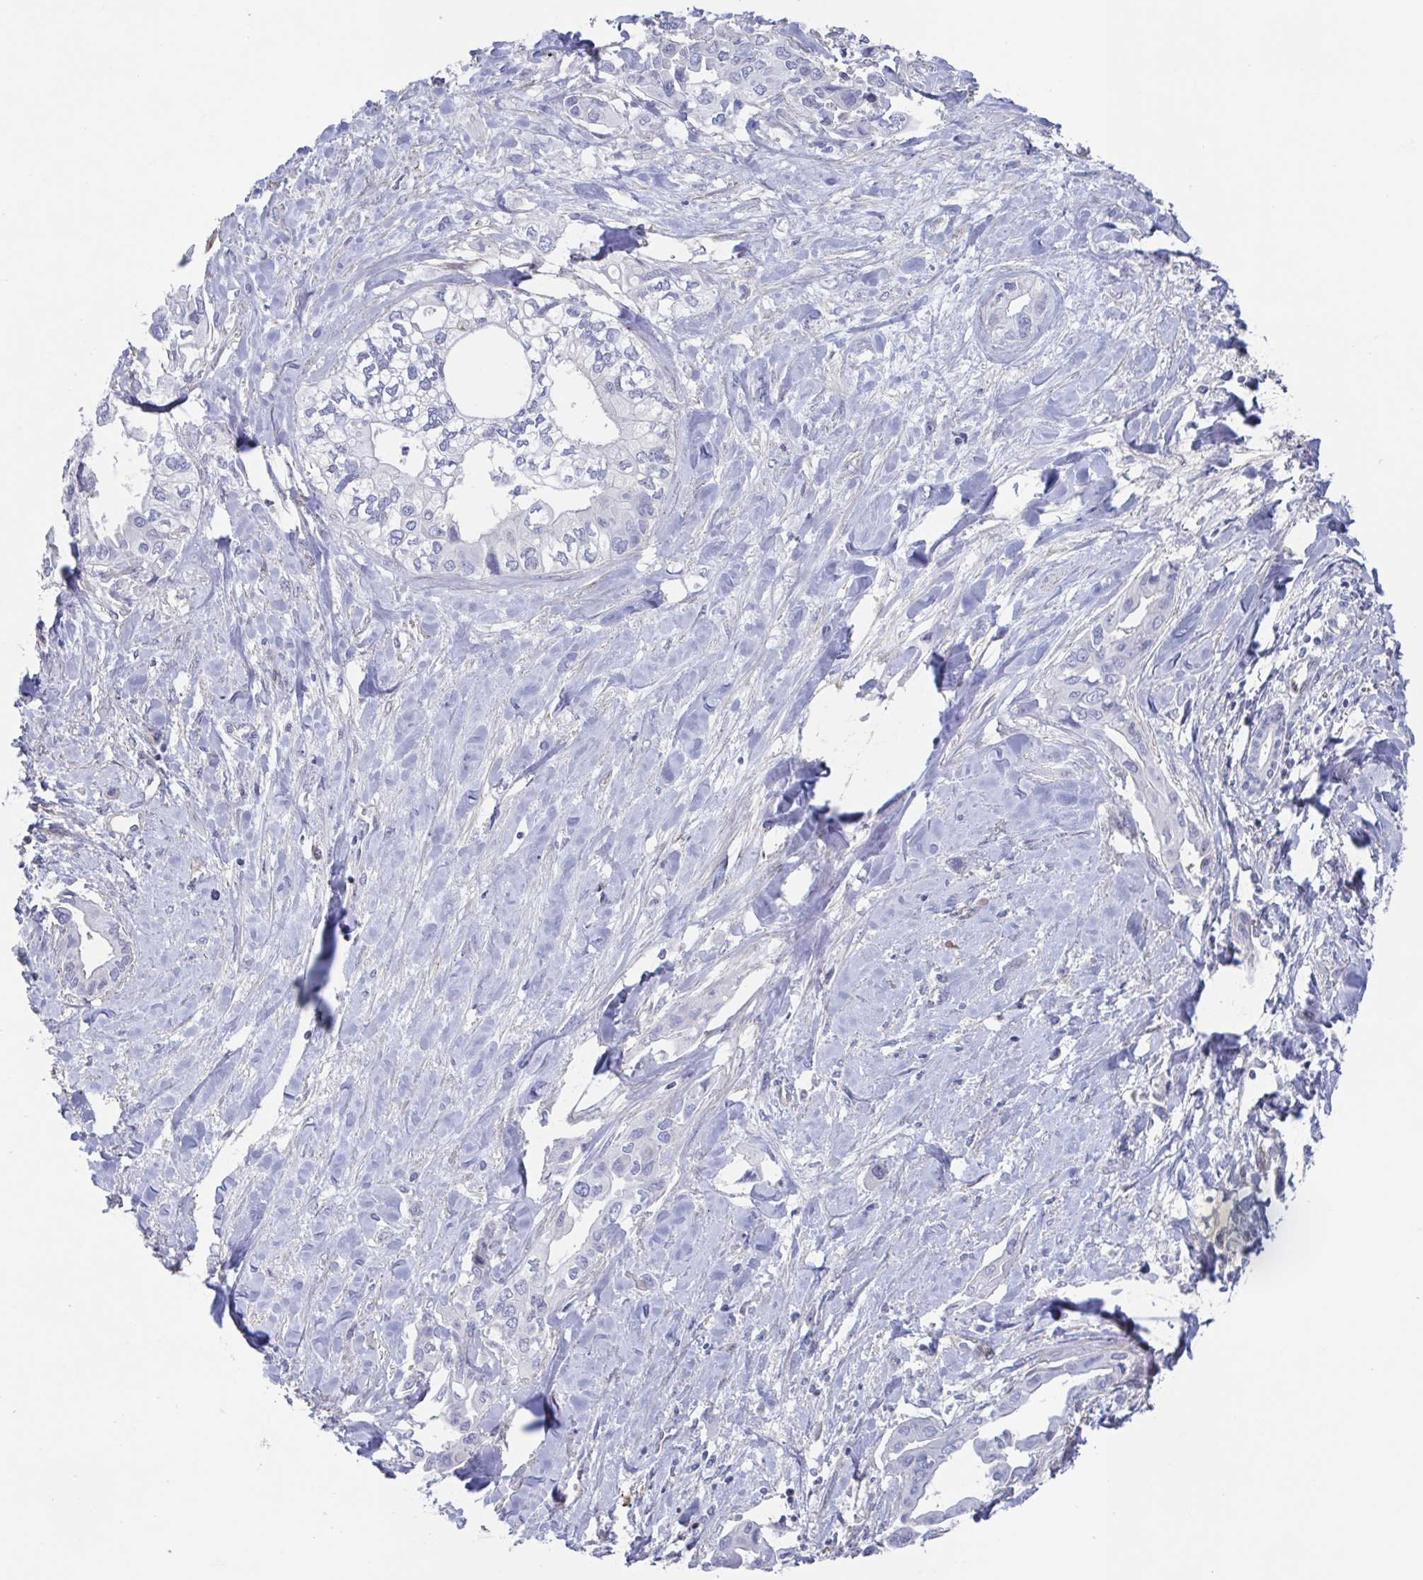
{"staining": {"intensity": "negative", "quantity": "none", "location": "none"}, "tissue": "liver cancer", "cell_type": "Tumor cells", "image_type": "cancer", "snomed": [{"axis": "morphology", "description": "Cholangiocarcinoma"}, {"axis": "topography", "description": "Liver"}], "caption": "Immunohistochemistry micrograph of human liver cancer stained for a protein (brown), which exhibits no staining in tumor cells.", "gene": "AGFG2", "patient": {"sex": "female", "age": 64}}